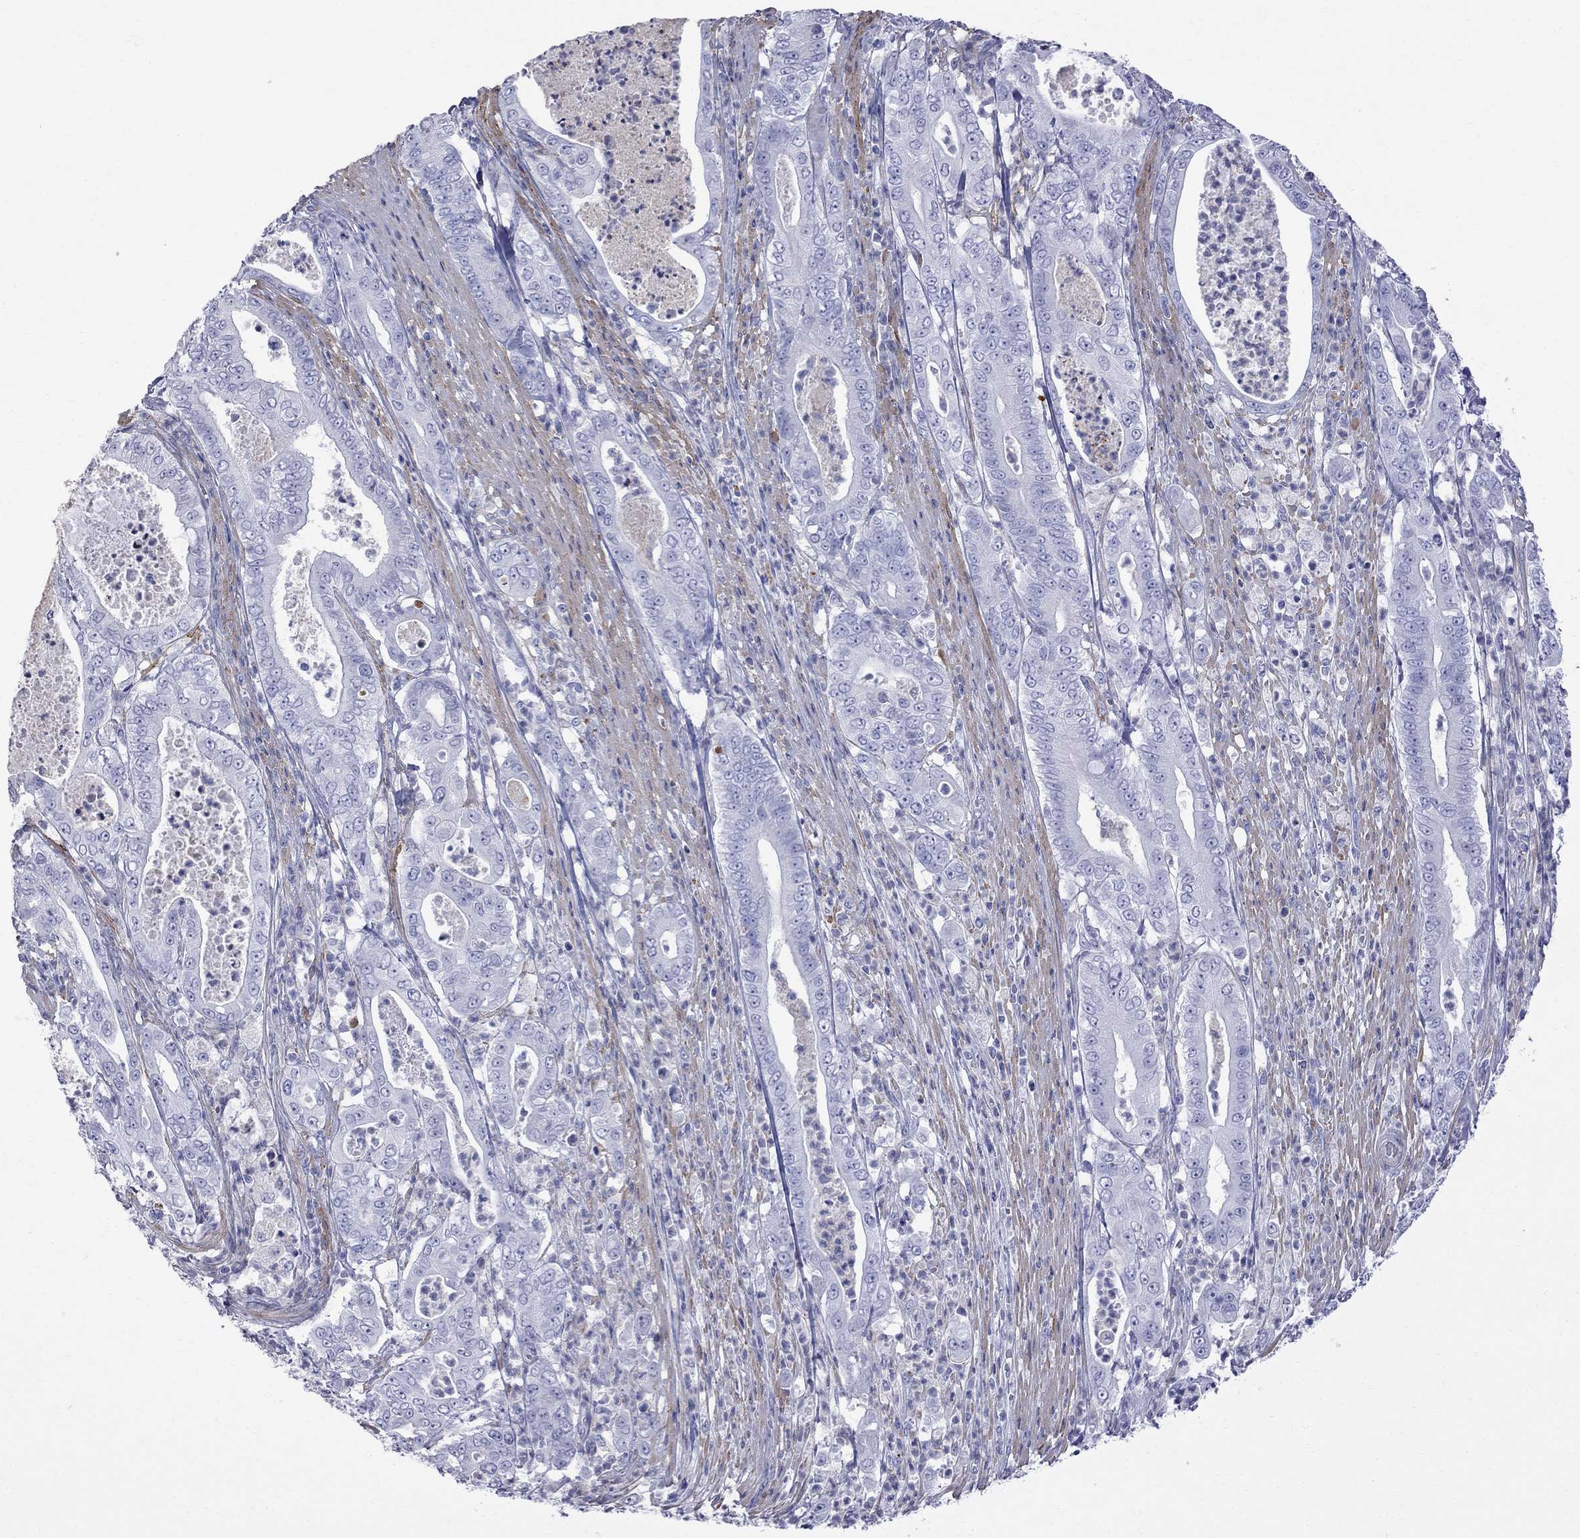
{"staining": {"intensity": "negative", "quantity": "none", "location": "none"}, "tissue": "pancreatic cancer", "cell_type": "Tumor cells", "image_type": "cancer", "snomed": [{"axis": "morphology", "description": "Adenocarcinoma, NOS"}, {"axis": "topography", "description": "Pancreas"}], "caption": "Immunohistochemical staining of human pancreatic adenocarcinoma shows no significant staining in tumor cells.", "gene": "S100A3", "patient": {"sex": "male", "age": 71}}